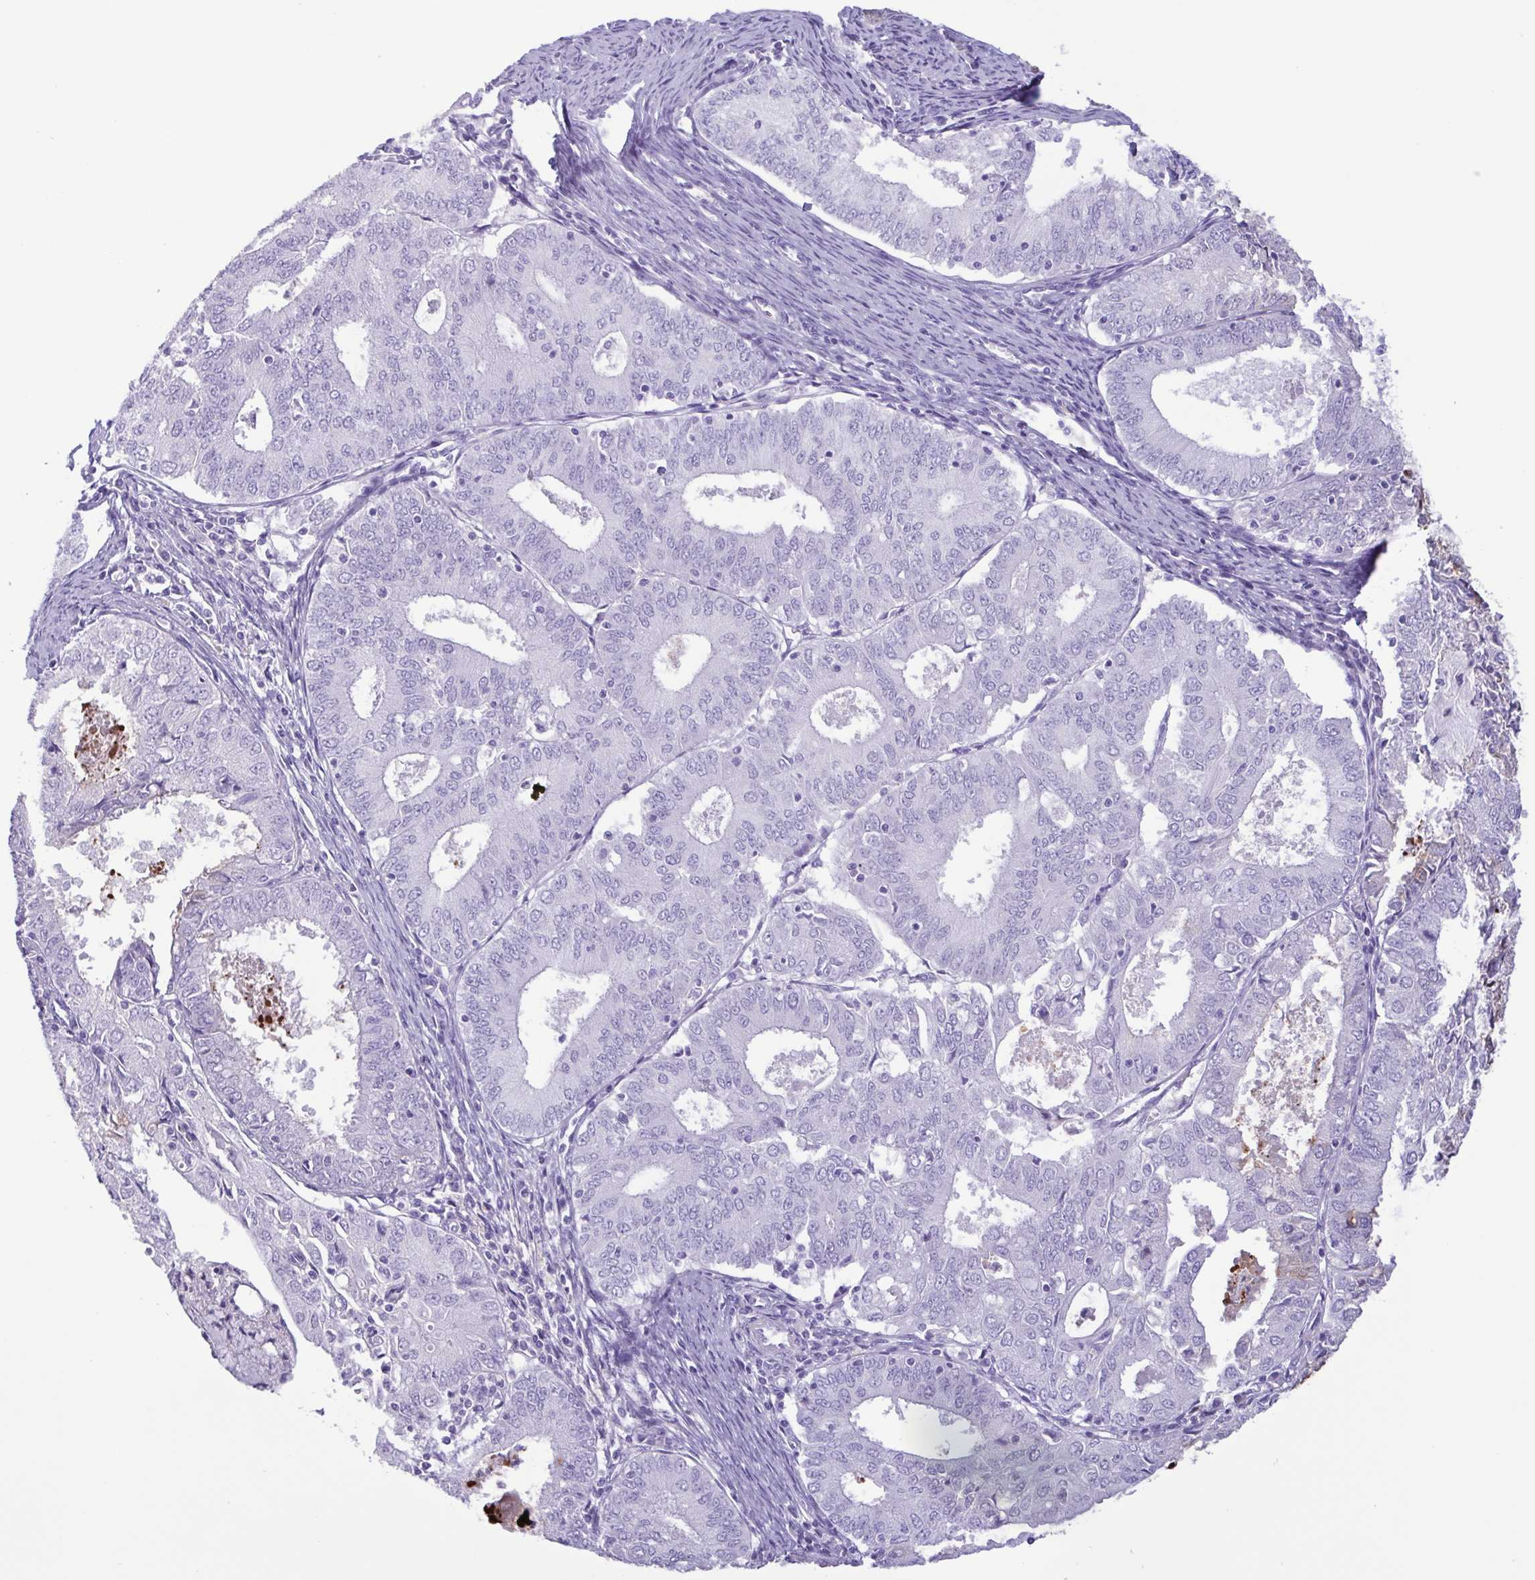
{"staining": {"intensity": "negative", "quantity": "none", "location": "none"}, "tissue": "endometrial cancer", "cell_type": "Tumor cells", "image_type": "cancer", "snomed": [{"axis": "morphology", "description": "Adenocarcinoma, NOS"}, {"axis": "topography", "description": "Endometrium"}], "caption": "The micrograph reveals no significant expression in tumor cells of endometrial cancer.", "gene": "LTF", "patient": {"sex": "female", "age": 57}}